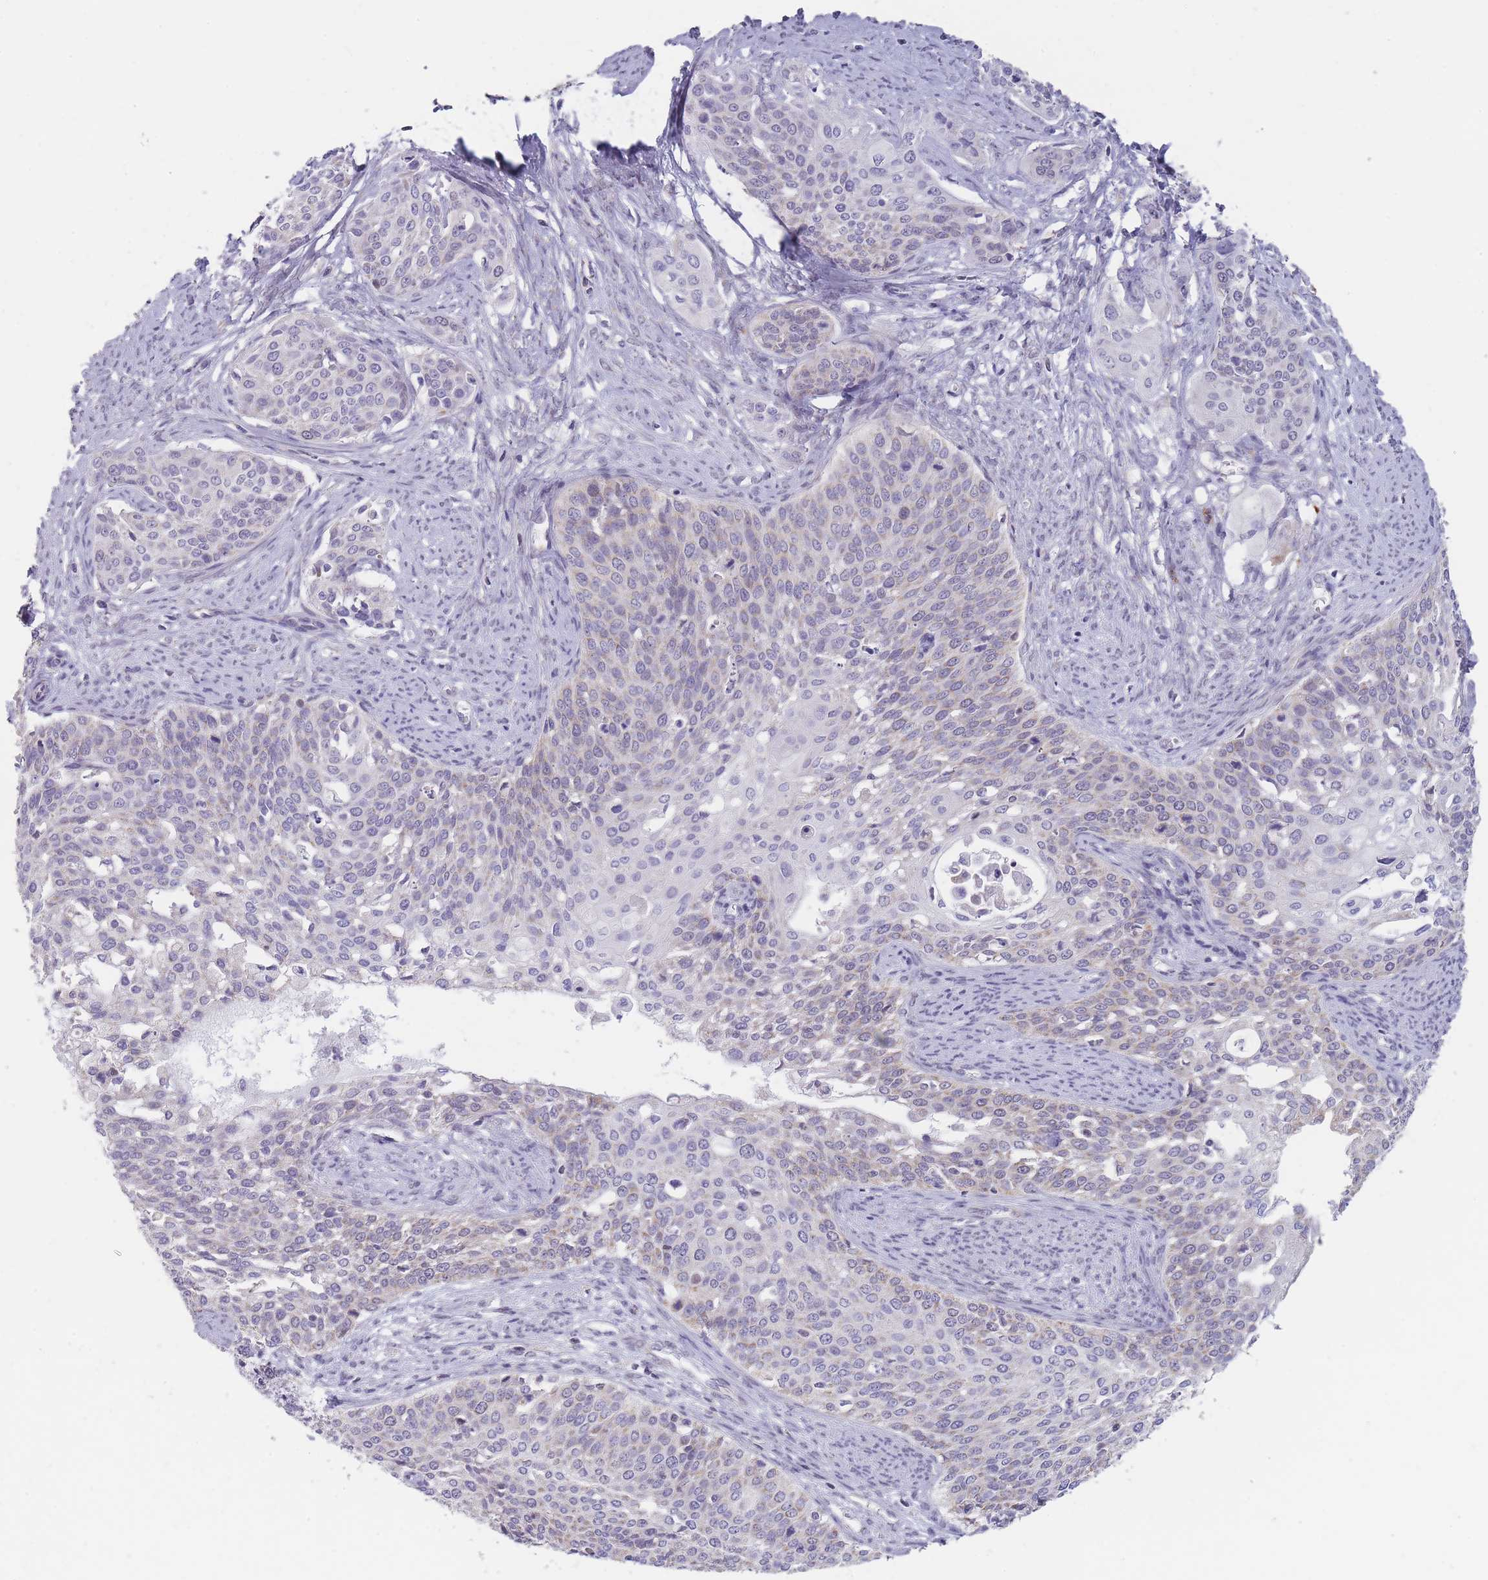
{"staining": {"intensity": "negative", "quantity": "none", "location": "none"}, "tissue": "cervical cancer", "cell_type": "Tumor cells", "image_type": "cancer", "snomed": [{"axis": "morphology", "description": "Squamous cell carcinoma, NOS"}, {"axis": "topography", "description": "Cervix"}], "caption": "Immunohistochemical staining of human cervical cancer (squamous cell carcinoma) demonstrates no significant expression in tumor cells.", "gene": "ZBTB24", "patient": {"sex": "female", "age": 44}}